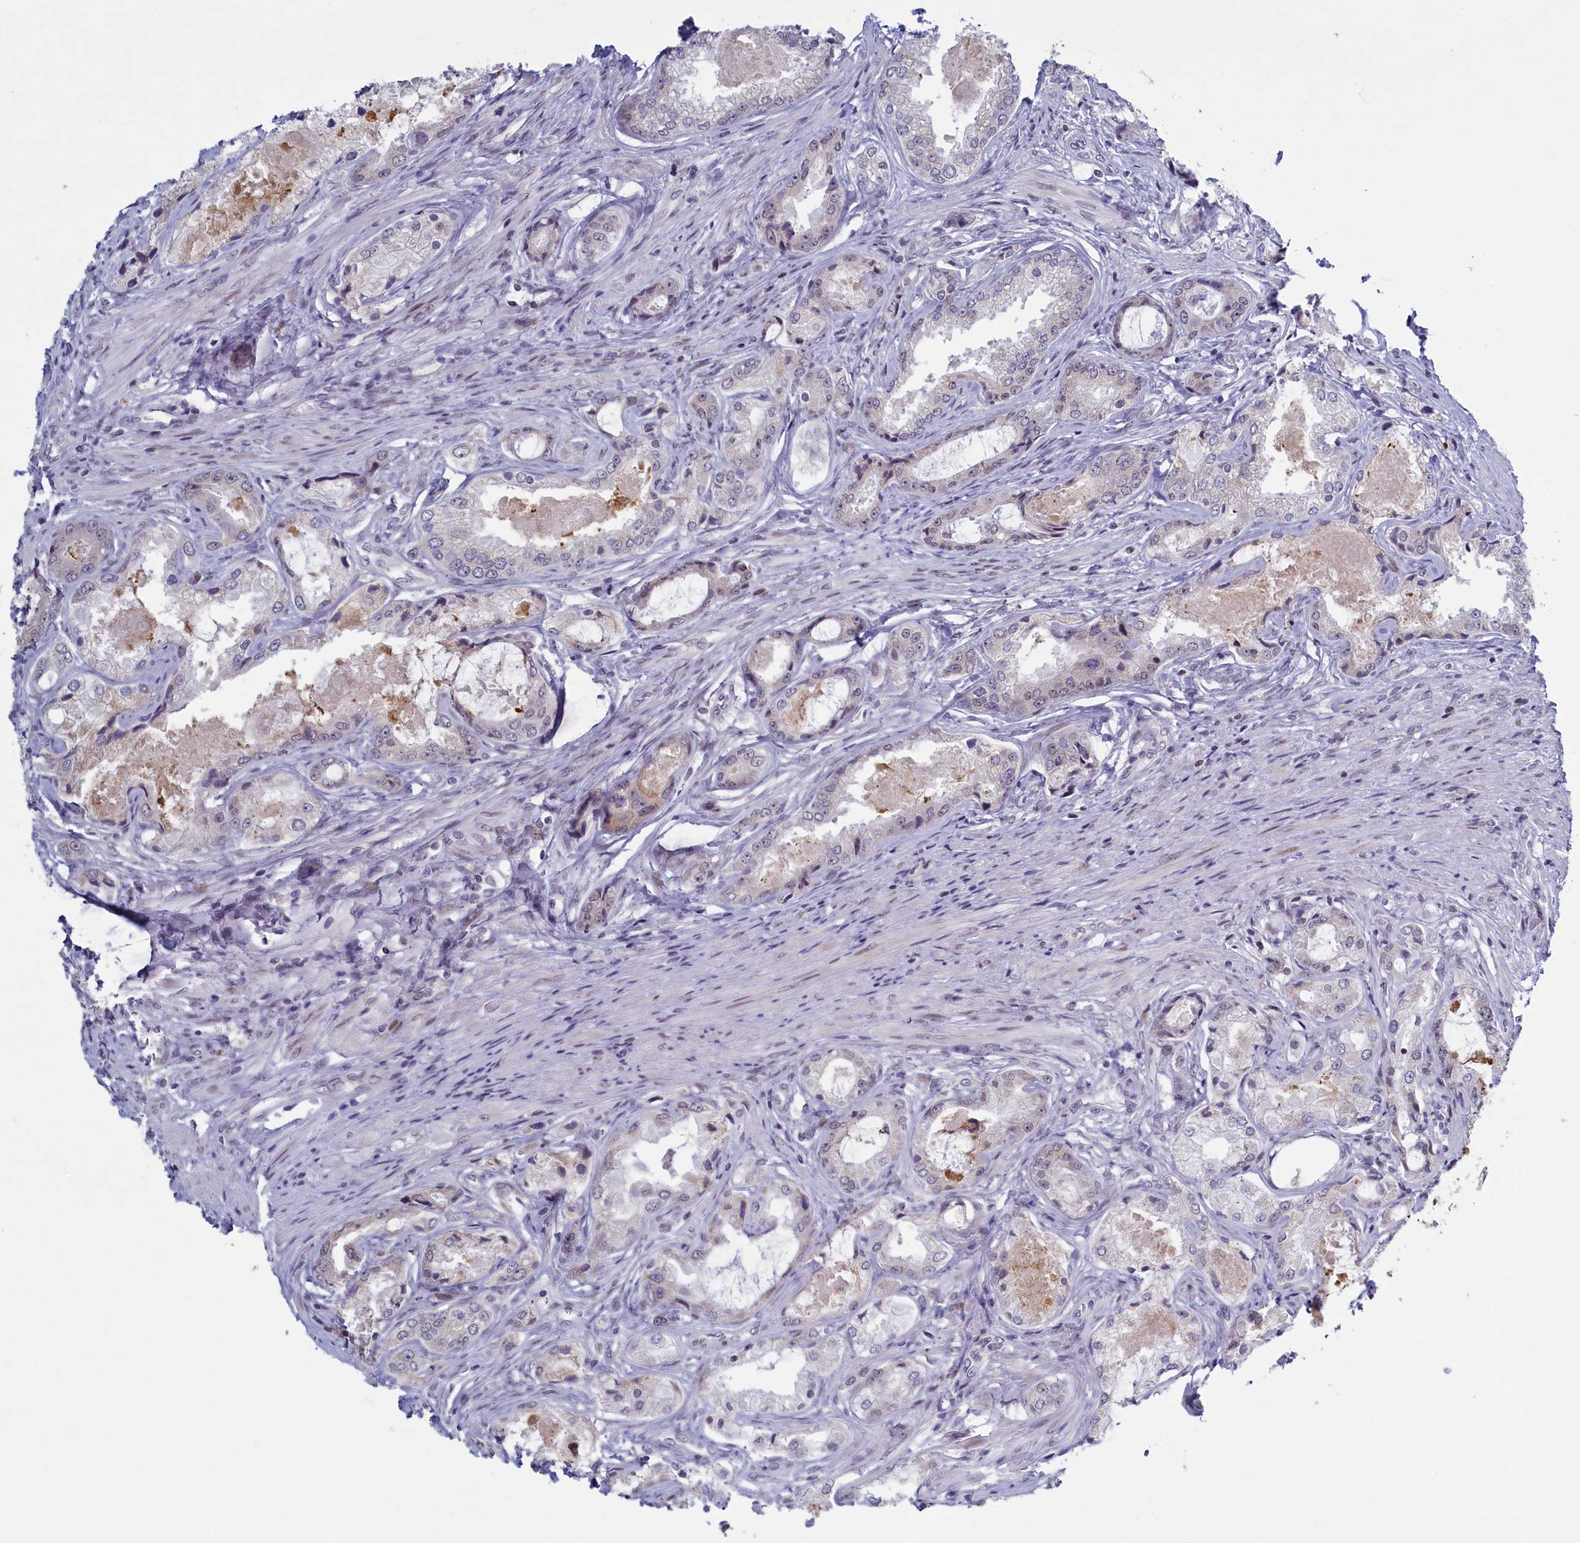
{"staining": {"intensity": "negative", "quantity": "none", "location": "none"}, "tissue": "prostate cancer", "cell_type": "Tumor cells", "image_type": "cancer", "snomed": [{"axis": "morphology", "description": "Adenocarcinoma, Low grade"}, {"axis": "topography", "description": "Prostate"}], "caption": "This is an immunohistochemistry (IHC) photomicrograph of human prostate cancer. There is no positivity in tumor cells.", "gene": "ATF7IP2", "patient": {"sex": "male", "age": 68}}